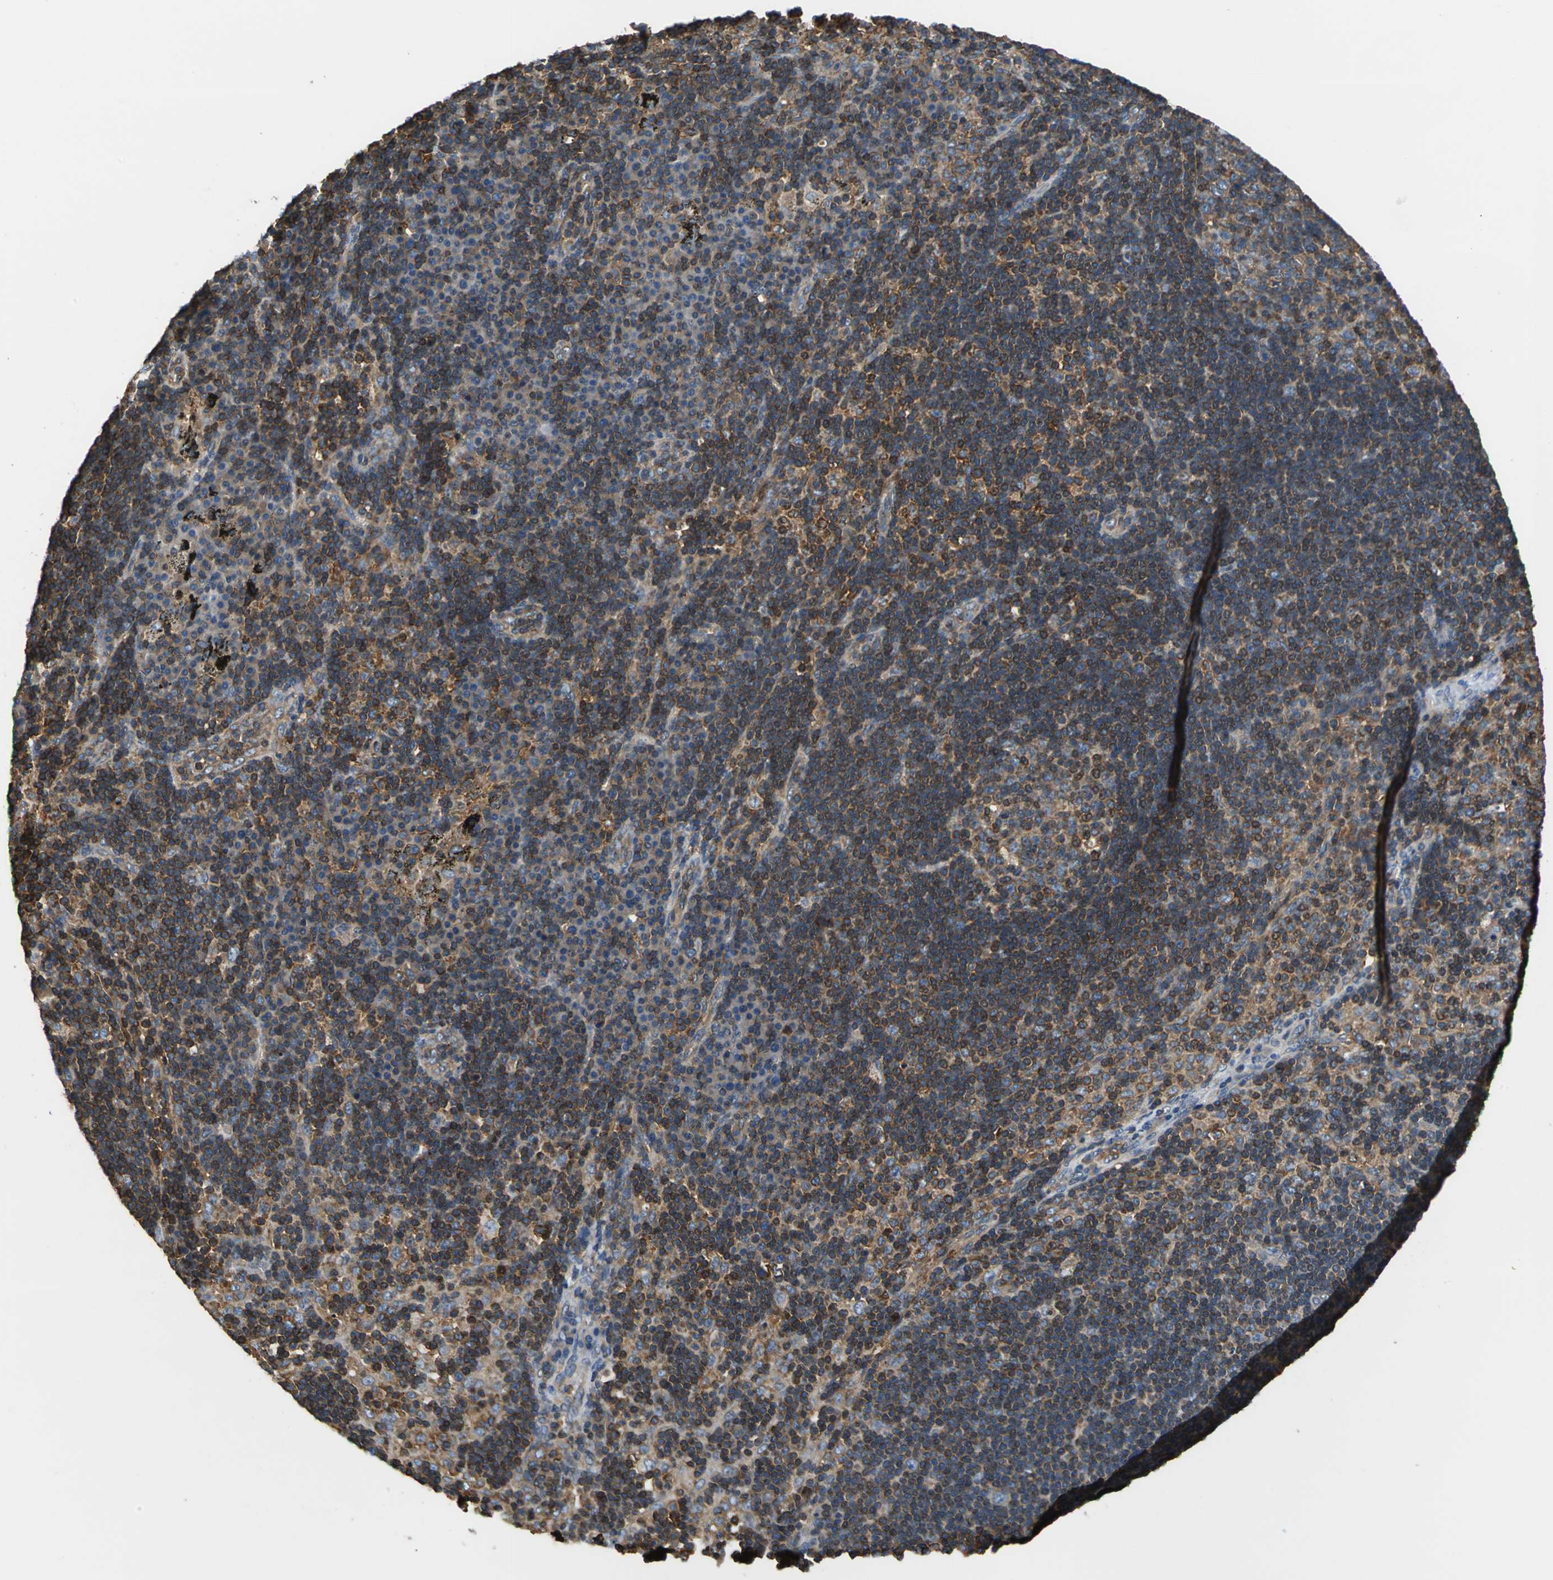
{"staining": {"intensity": "strong", "quantity": ">75%", "location": "cytoplasmic/membranous"}, "tissue": "lymph node", "cell_type": "Germinal center cells", "image_type": "normal", "snomed": [{"axis": "morphology", "description": "Normal tissue, NOS"}, {"axis": "morphology", "description": "Squamous cell carcinoma, metastatic, NOS"}, {"axis": "topography", "description": "Lymph node"}], "caption": "Immunohistochemistry (IHC) staining of unremarkable lymph node, which exhibits high levels of strong cytoplasmic/membranous staining in about >75% of germinal center cells indicating strong cytoplasmic/membranous protein staining. The staining was performed using DAB (3,3'-diaminobenzidine) (brown) for protein detection and nuclei were counterstained in hematoxylin (blue).", "gene": "PARVA", "patient": {"sex": "female", "age": 53}}